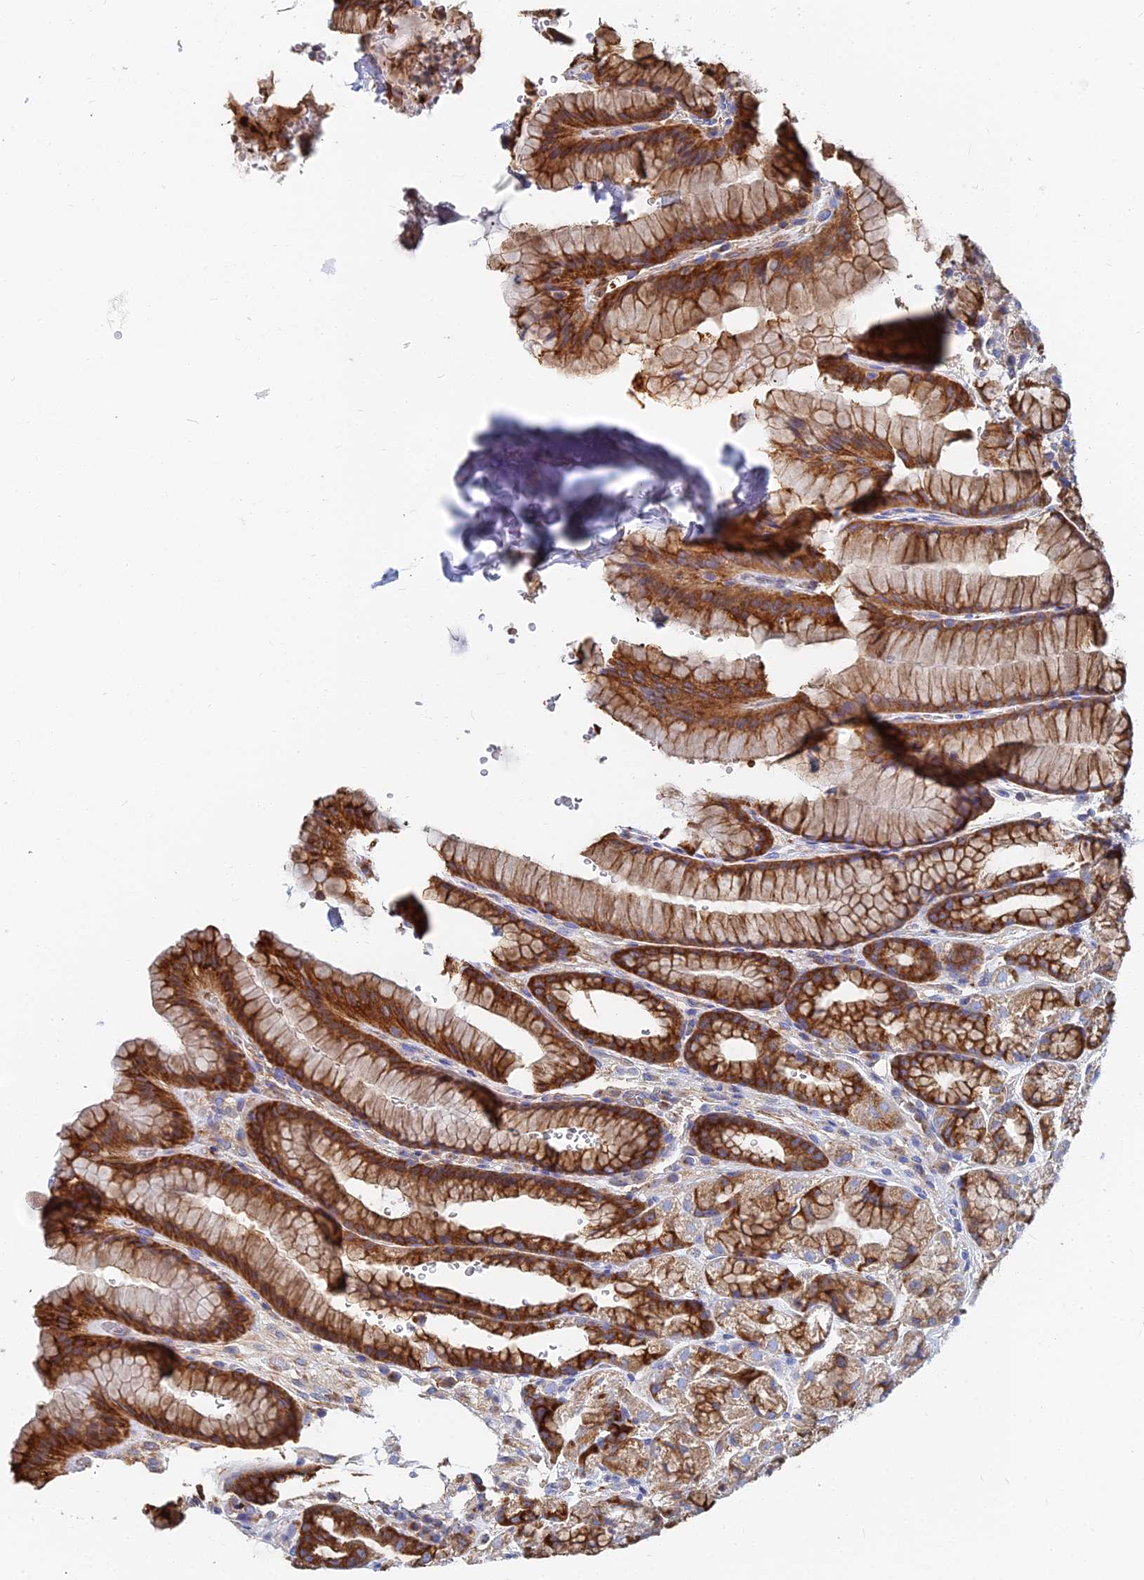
{"staining": {"intensity": "strong", "quantity": "25%-75%", "location": "cytoplasmic/membranous"}, "tissue": "stomach", "cell_type": "Glandular cells", "image_type": "normal", "snomed": [{"axis": "morphology", "description": "Normal tissue, NOS"}, {"axis": "morphology", "description": "Adenocarcinoma, NOS"}, {"axis": "topography", "description": "Stomach"}], "caption": "A high-resolution histopathology image shows immunohistochemistry staining of benign stomach, which reveals strong cytoplasmic/membranous expression in approximately 25%-75% of glandular cells. Using DAB (brown) and hematoxylin (blue) stains, captured at high magnification using brightfield microscopy.", "gene": "FFAR3", "patient": {"sex": "male", "age": 57}}